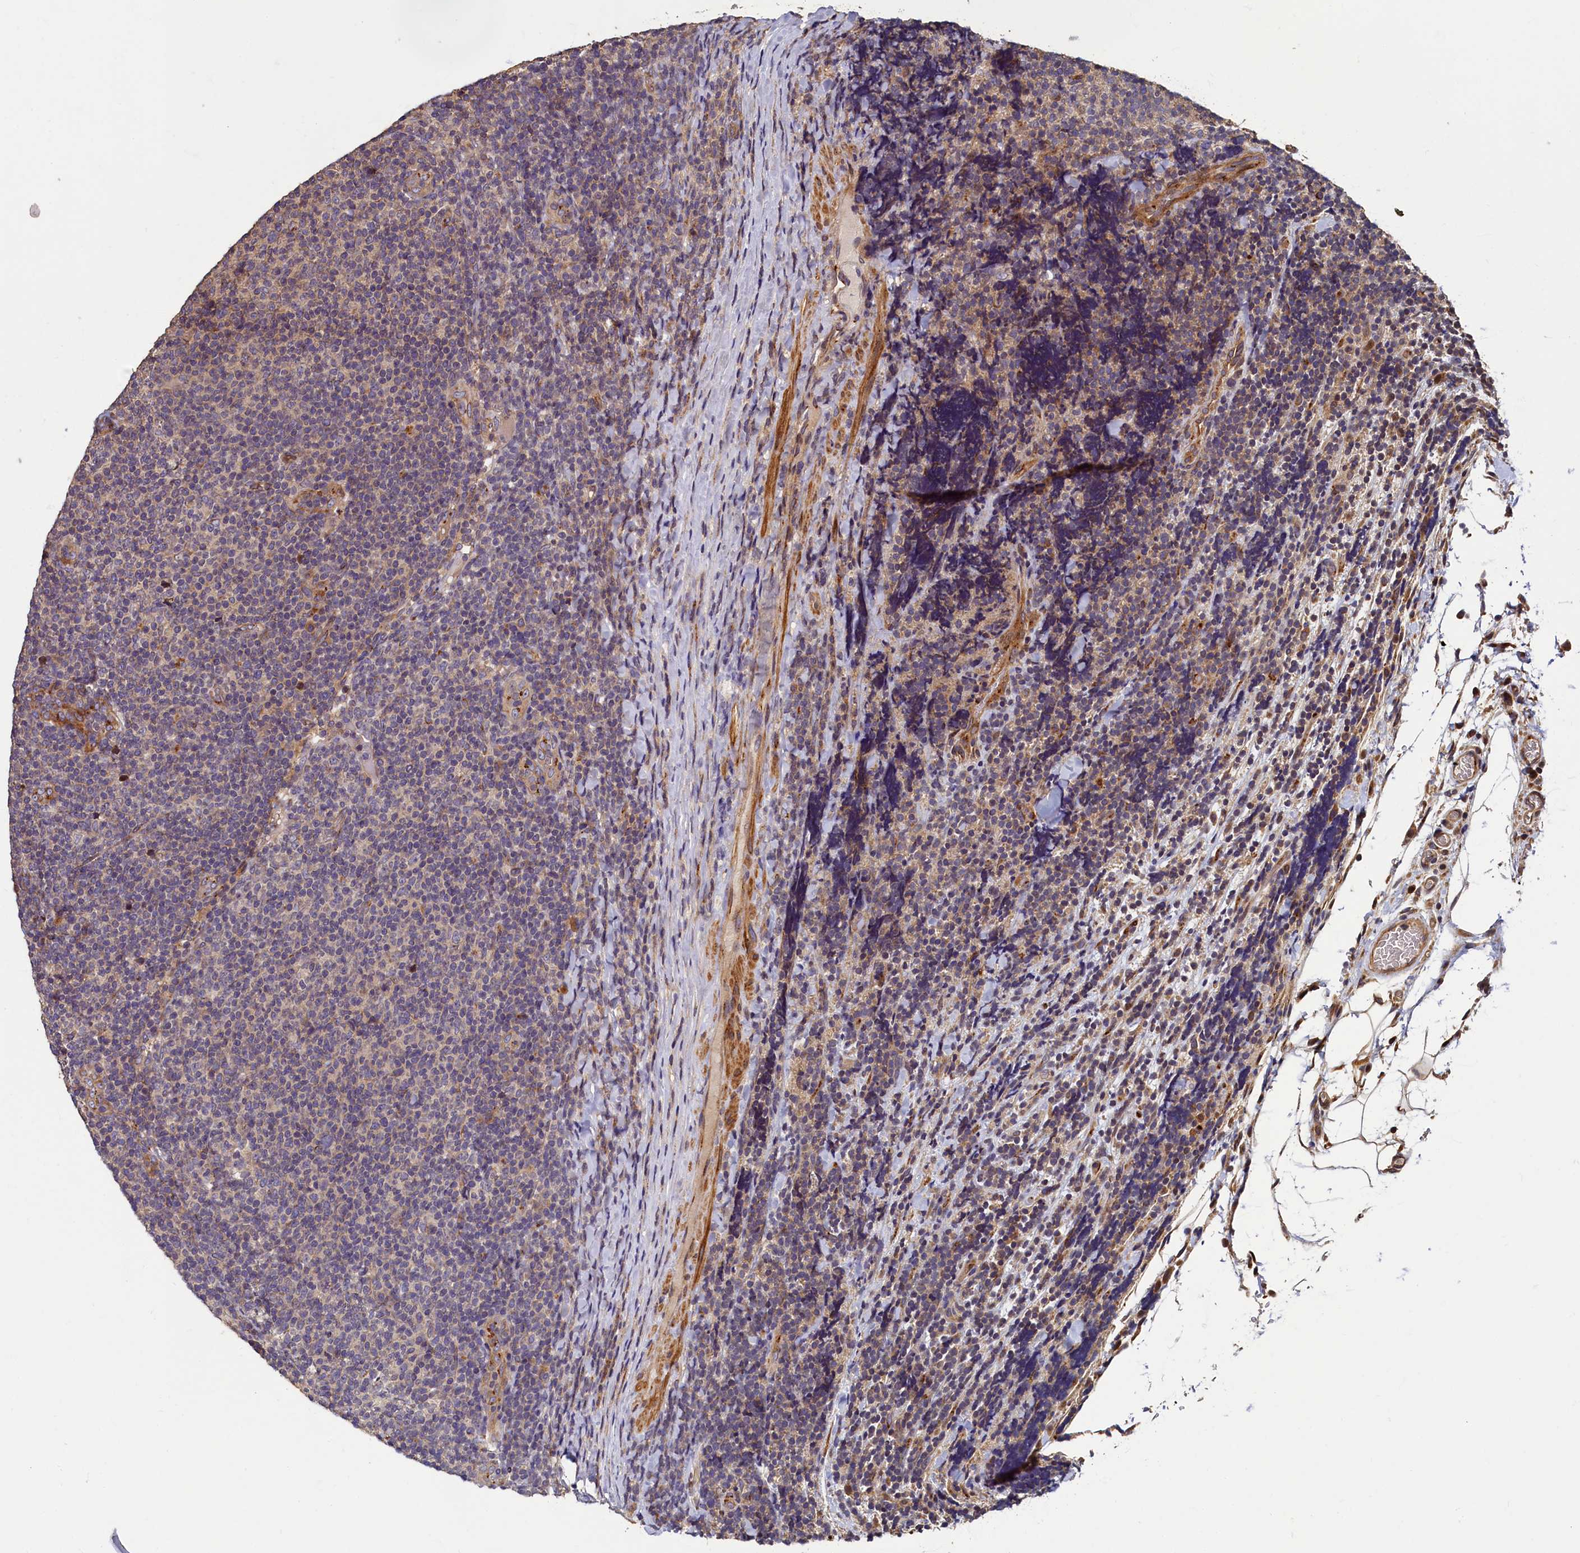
{"staining": {"intensity": "weak", "quantity": "25%-75%", "location": "cytoplasmic/membranous"}, "tissue": "lymphoma", "cell_type": "Tumor cells", "image_type": "cancer", "snomed": [{"axis": "morphology", "description": "Malignant lymphoma, non-Hodgkin's type, Low grade"}, {"axis": "topography", "description": "Lymph node"}], "caption": "Protein analysis of malignant lymphoma, non-Hodgkin's type (low-grade) tissue displays weak cytoplasmic/membranous staining in about 25%-75% of tumor cells.", "gene": "TMEM181", "patient": {"sex": "male", "age": 66}}